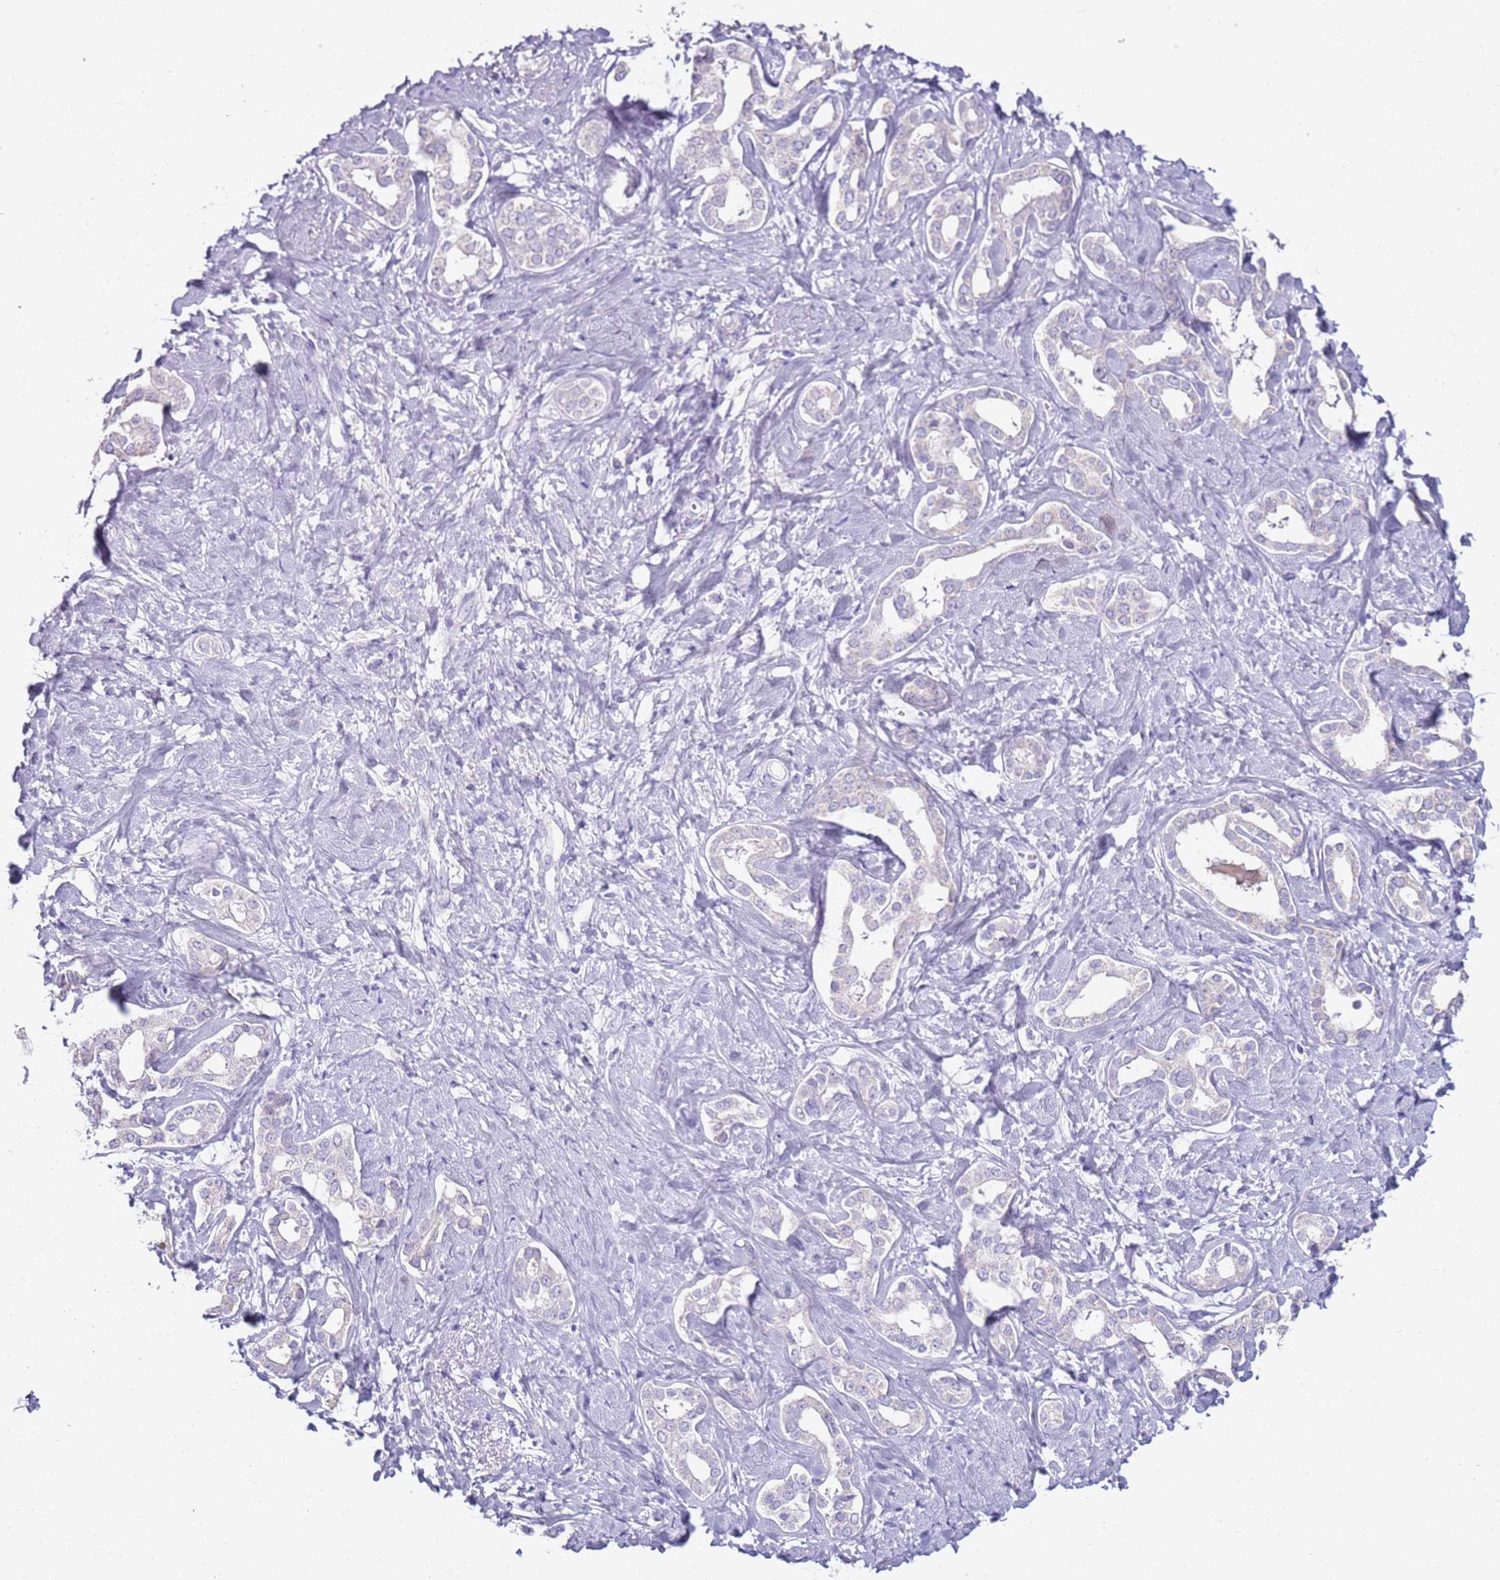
{"staining": {"intensity": "negative", "quantity": "none", "location": "none"}, "tissue": "liver cancer", "cell_type": "Tumor cells", "image_type": "cancer", "snomed": [{"axis": "morphology", "description": "Cholangiocarcinoma"}, {"axis": "topography", "description": "Liver"}], "caption": "A high-resolution image shows IHC staining of liver cholangiocarcinoma, which shows no significant staining in tumor cells.", "gene": "MYBPC3", "patient": {"sex": "female", "age": 77}}